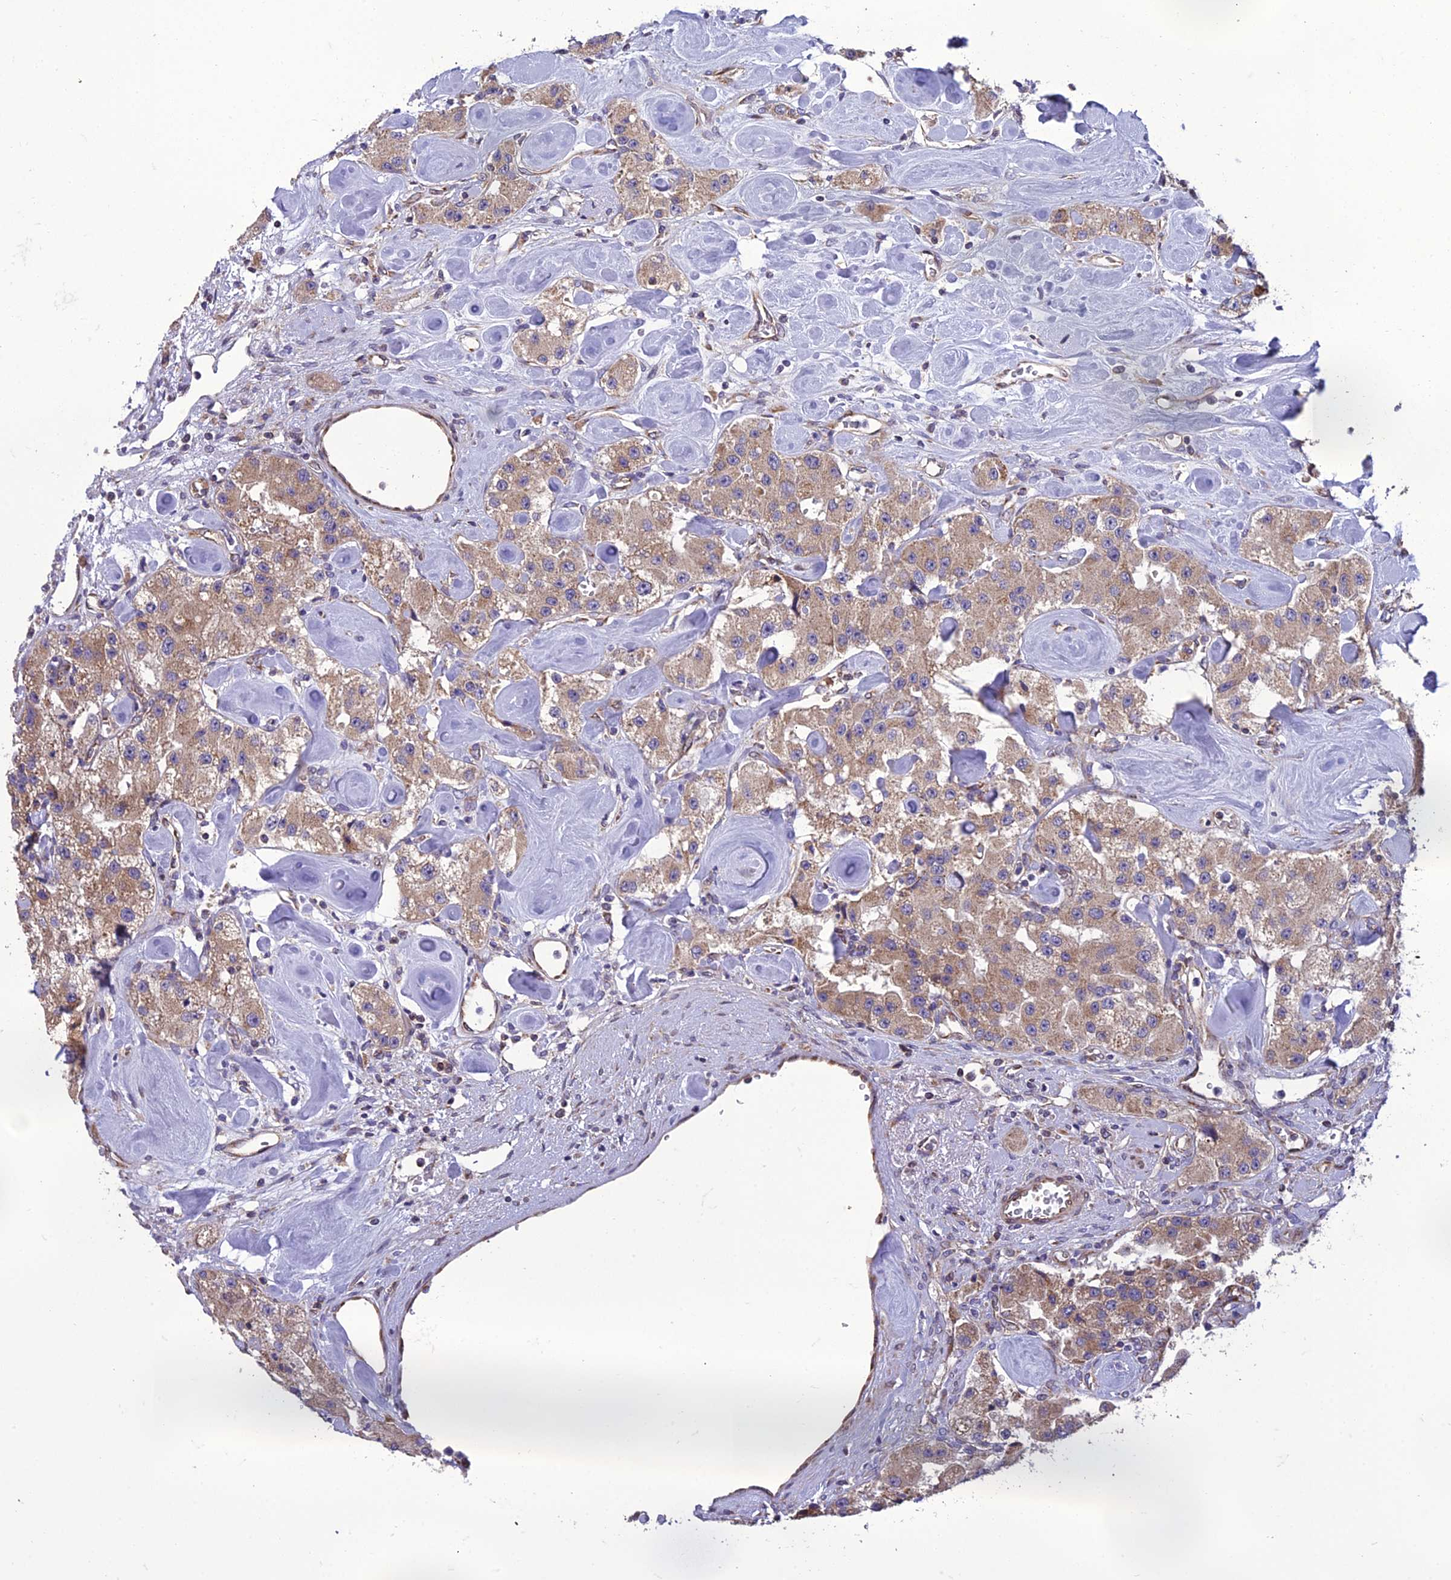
{"staining": {"intensity": "weak", "quantity": ">75%", "location": "cytoplasmic/membranous"}, "tissue": "carcinoid", "cell_type": "Tumor cells", "image_type": "cancer", "snomed": [{"axis": "morphology", "description": "Carcinoid, malignant, NOS"}, {"axis": "topography", "description": "Pancreas"}], "caption": "IHC photomicrograph of neoplastic tissue: carcinoid (malignant) stained using immunohistochemistry (IHC) reveals low levels of weak protein expression localized specifically in the cytoplasmic/membranous of tumor cells, appearing as a cytoplasmic/membranous brown color.", "gene": "GIMAP1", "patient": {"sex": "male", "age": 41}}